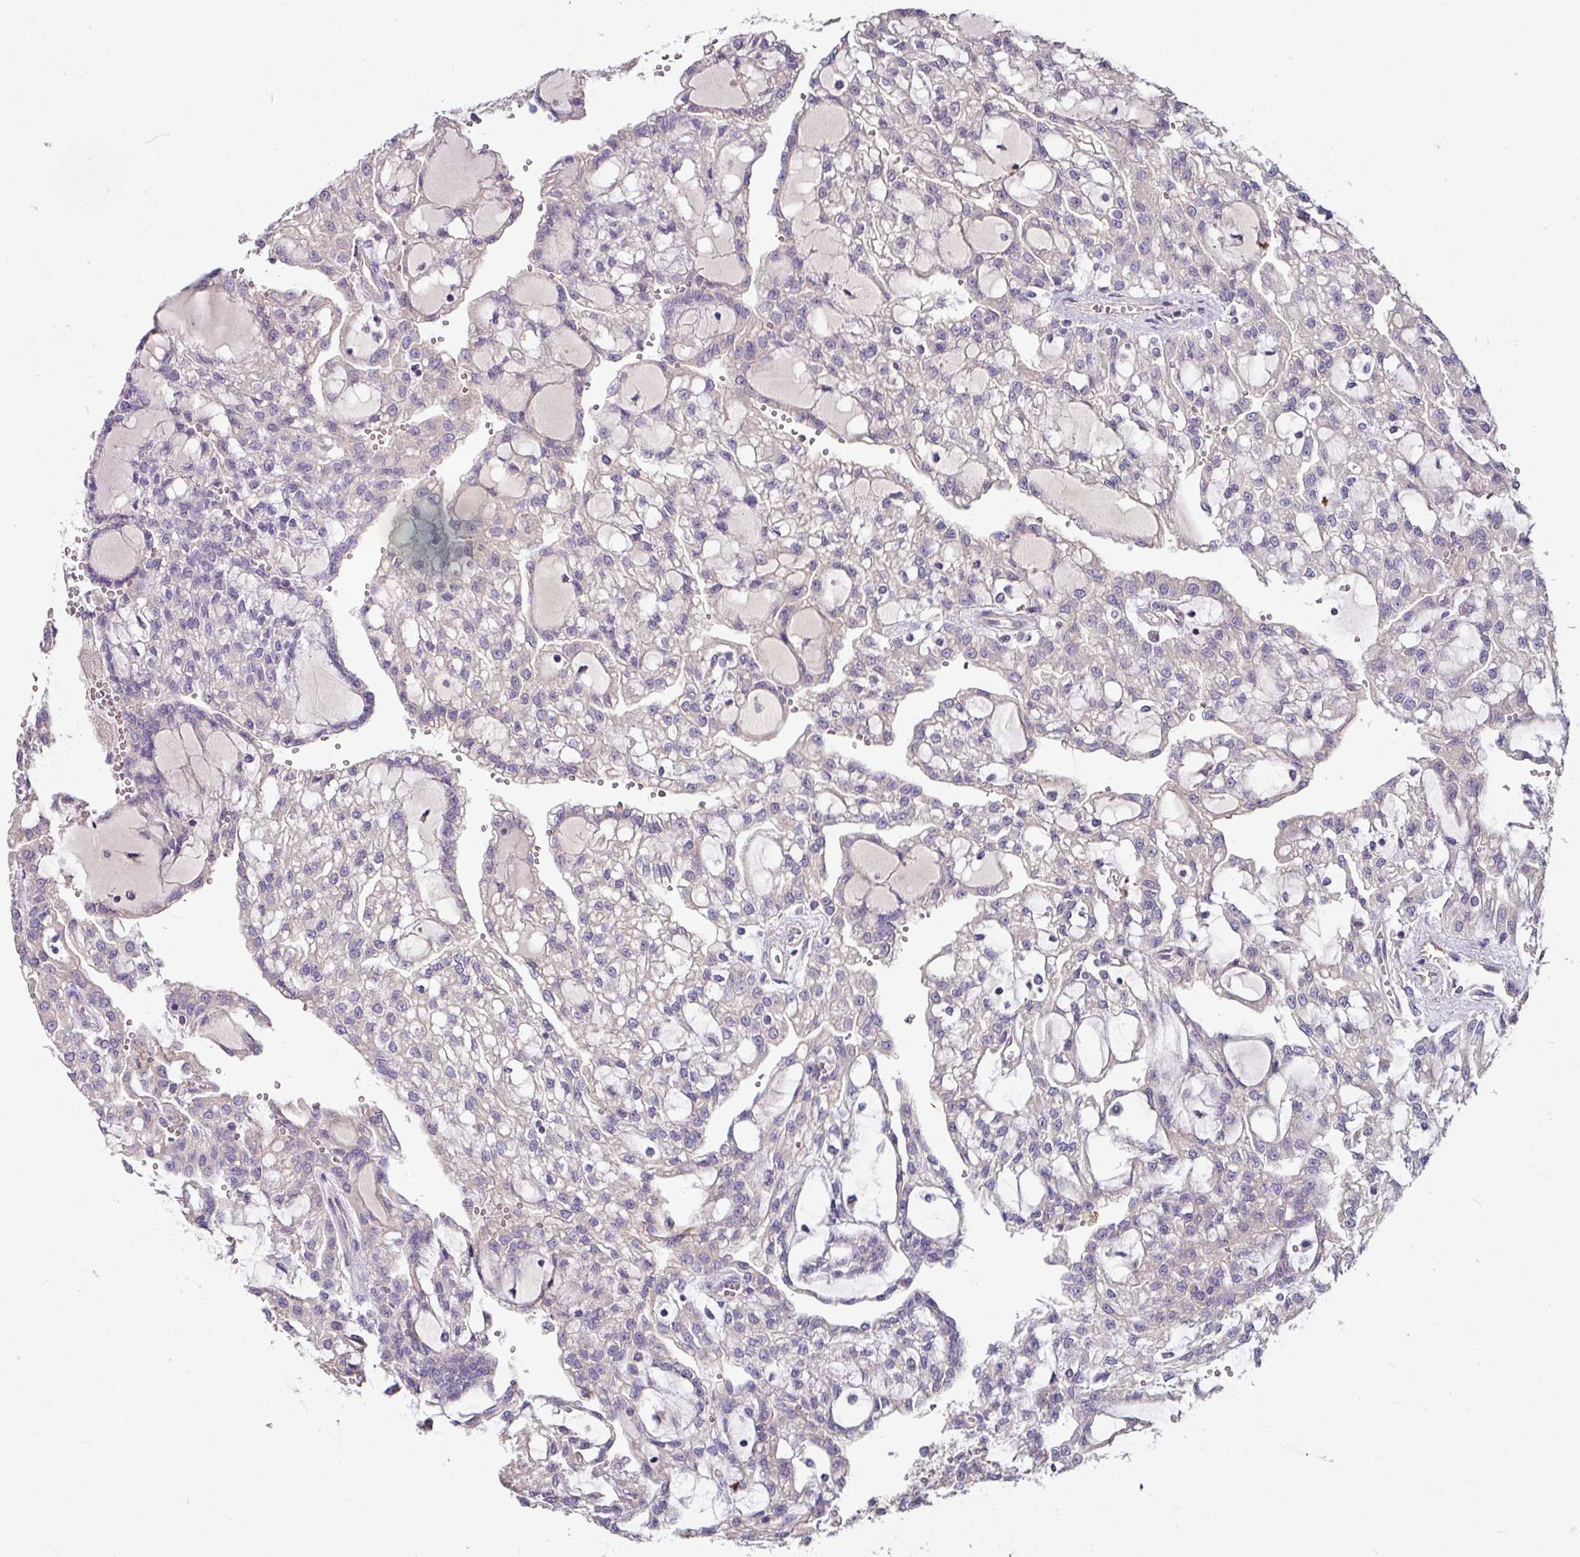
{"staining": {"intensity": "negative", "quantity": "none", "location": "none"}, "tissue": "renal cancer", "cell_type": "Tumor cells", "image_type": "cancer", "snomed": [{"axis": "morphology", "description": "Adenocarcinoma, NOS"}, {"axis": "topography", "description": "Kidney"}], "caption": "A high-resolution histopathology image shows immunohistochemistry staining of renal adenocarcinoma, which exhibits no significant staining in tumor cells.", "gene": "C4orf48", "patient": {"sex": "male", "age": 63}}